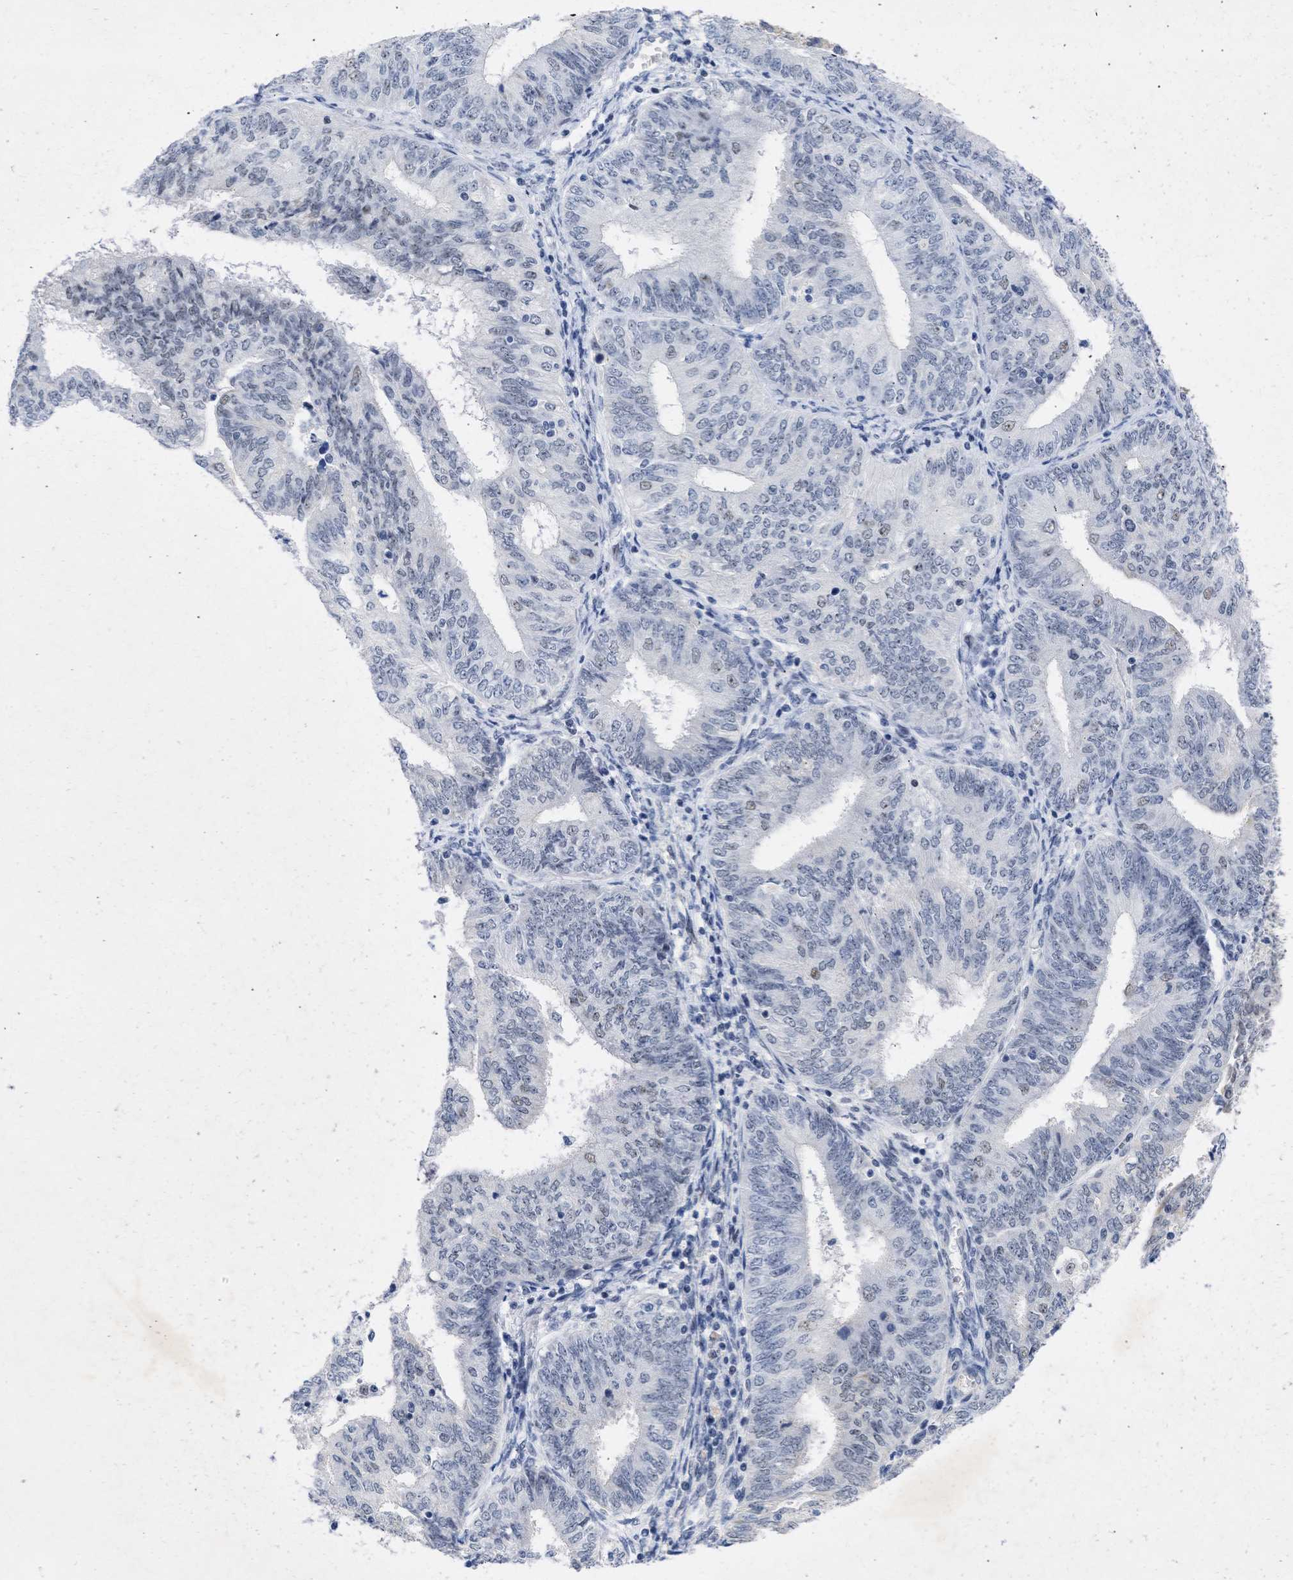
{"staining": {"intensity": "weak", "quantity": "<25%", "location": "nuclear"}, "tissue": "endometrial cancer", "cell_type": "Tumor cells", "image_type": "cancer", "snomed": [{"axis": "morphology", "description": "Adenocarcinoma, NOS"}, {"axis": "topography", "description": "Endometrium"}], "caption": "High power microscopy image of an immunohistochemistry micrograph of endometrial cancer, revealing no significant positivity in tumor cells.", "gene": "DDX41", "patient": {"sex": "female", "age": 58}}